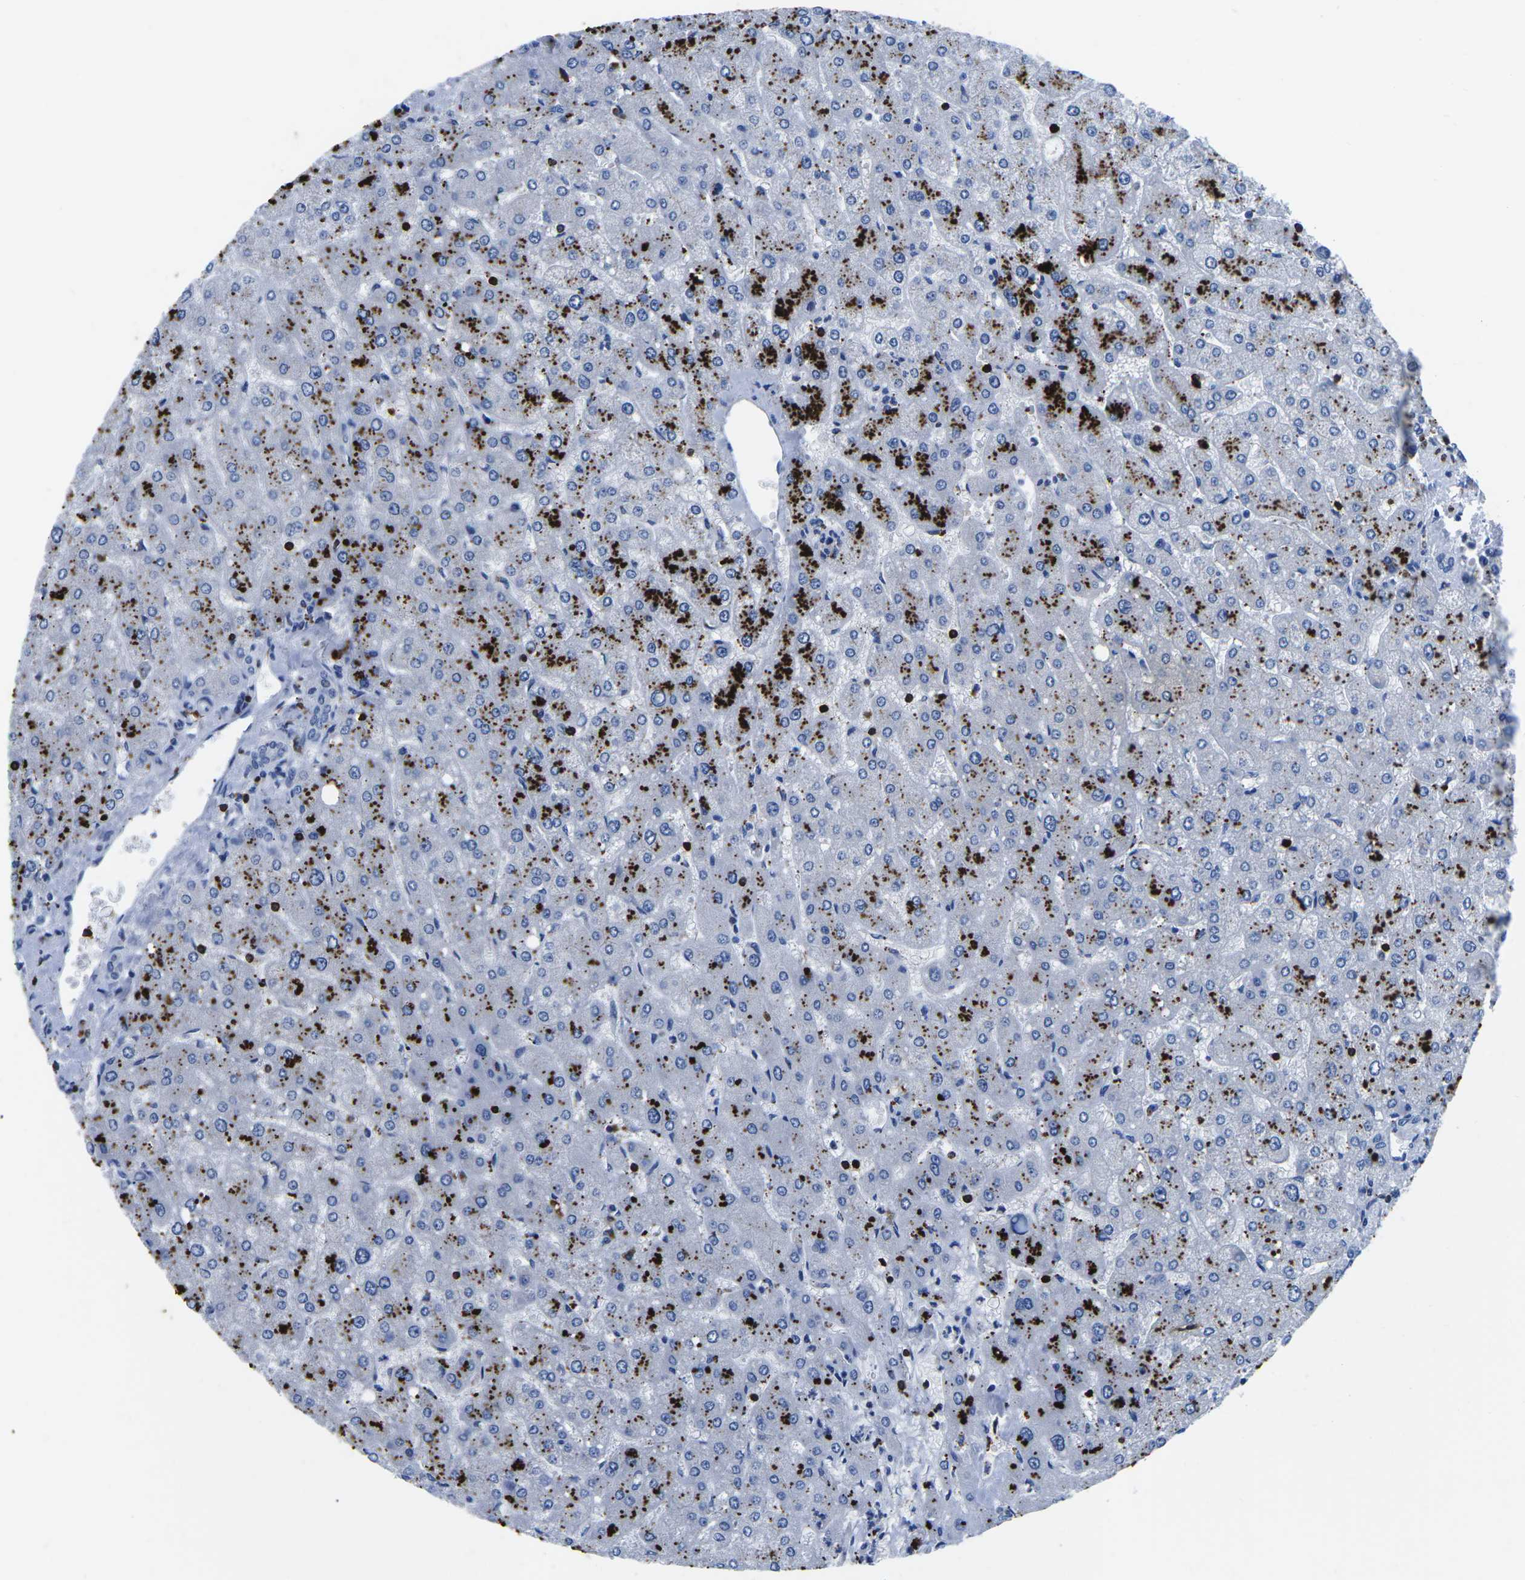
{"staining": {"intensity": "negative", "quantity": "none", "location": "none"}, "tissue": "liver", "cell_type": "Cholangiocytes", "image_type": "normal", "snomed": [{"axis": "morphology", "description": "Normal tissue, NOS"}, {"axis": "topography", "description": "Liver"}], "caption": "Immunohistochemistry photomicrograph of benign liver: liver stained with DAB (3,3'-diaminobenzidine) shows no significant protein staining in cholangiocytes. (Brightfield microscopy of DAB (3,3'-diaminobenzidine) immunohistochemistry at high magnification).", "gene": "CTSW", "patient": {"sex": "male", "age": 55}}